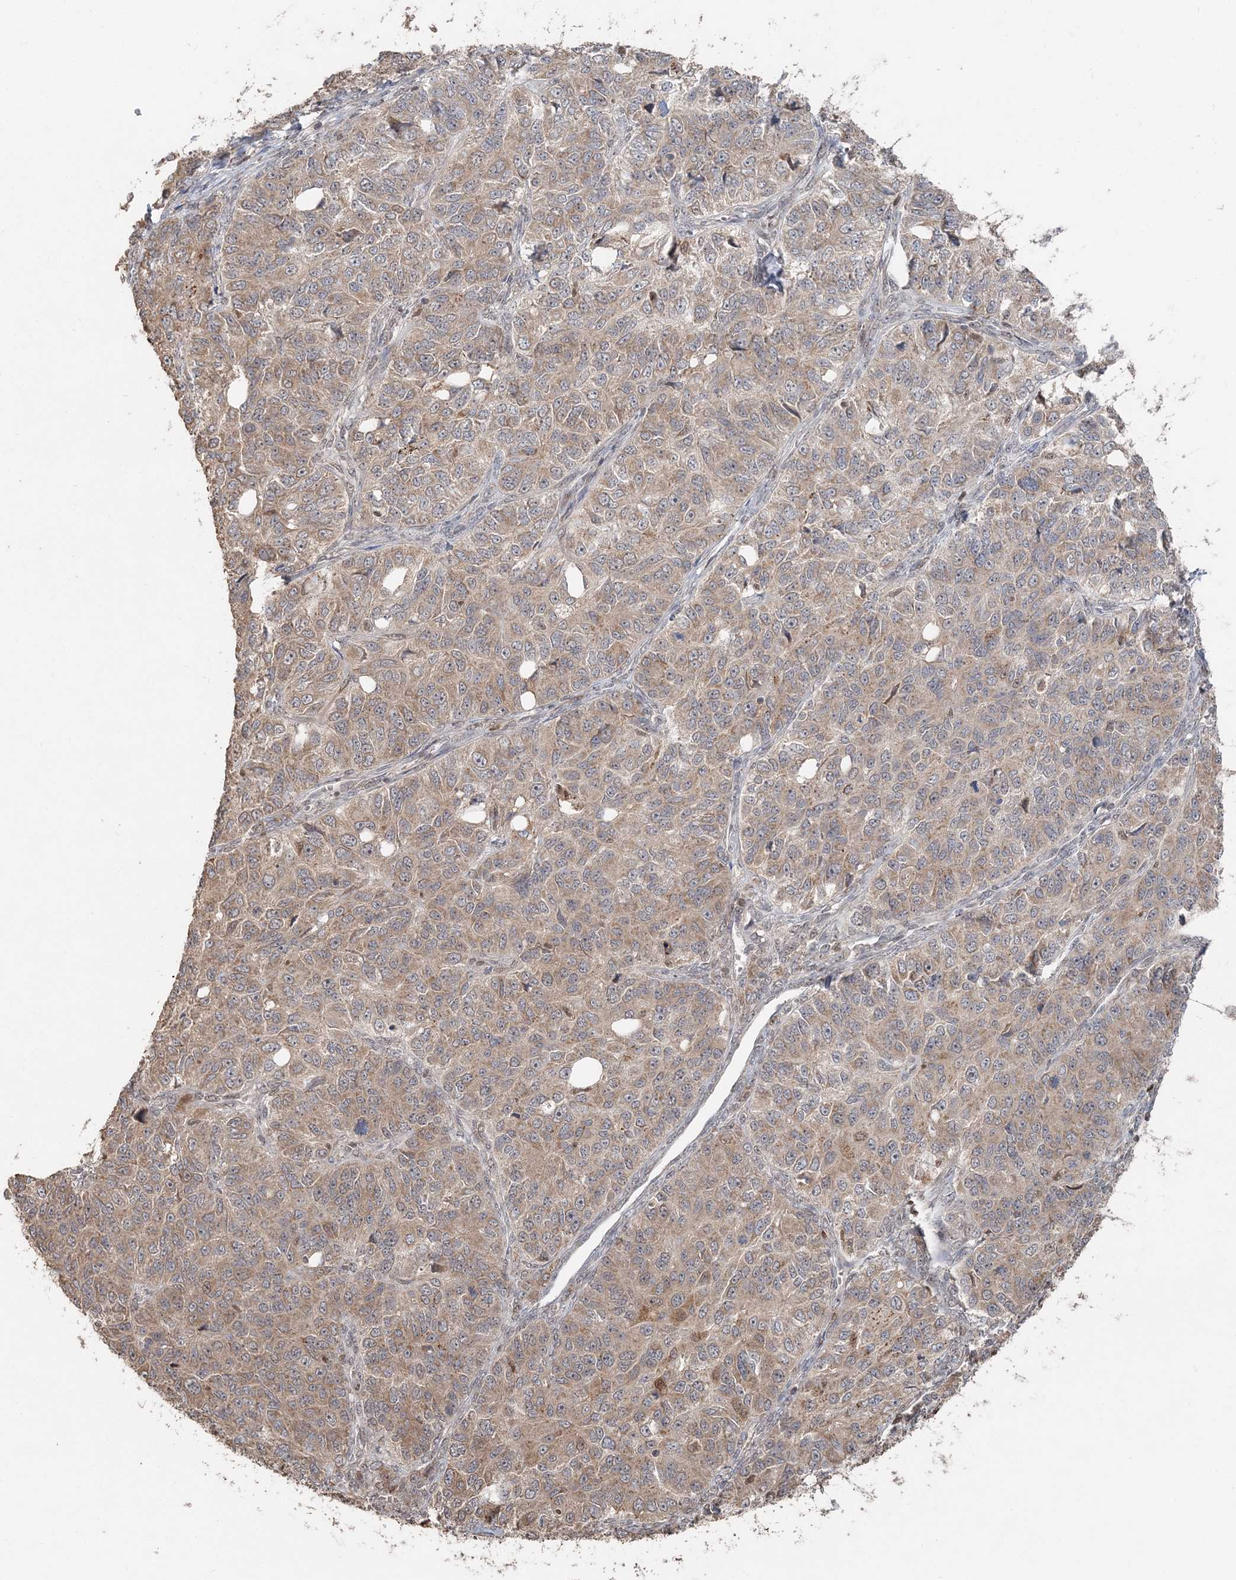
{"staining": {"intensity": "weak", "quantity": "25%-75%", "location": "cytoplasmic/membranous"}, "tissue": "ovarian cancer", "cell_type": "Tumor cells", "image_type": "cancer", "snomed": [{"axis": "morphology", "description": "Carcinoma, endometroid"}, {"axis": "topography", "description": "Ovary"}], "caption": "About 25%-75% of tumor cells in ovarian endometroid carcinoma exhibit weak cytoplasmic/membranous protein staining as visualized by brown immunohistochemical staining.", "gene": "SLU7", "patient": {"sex": "female", "age": 51}}